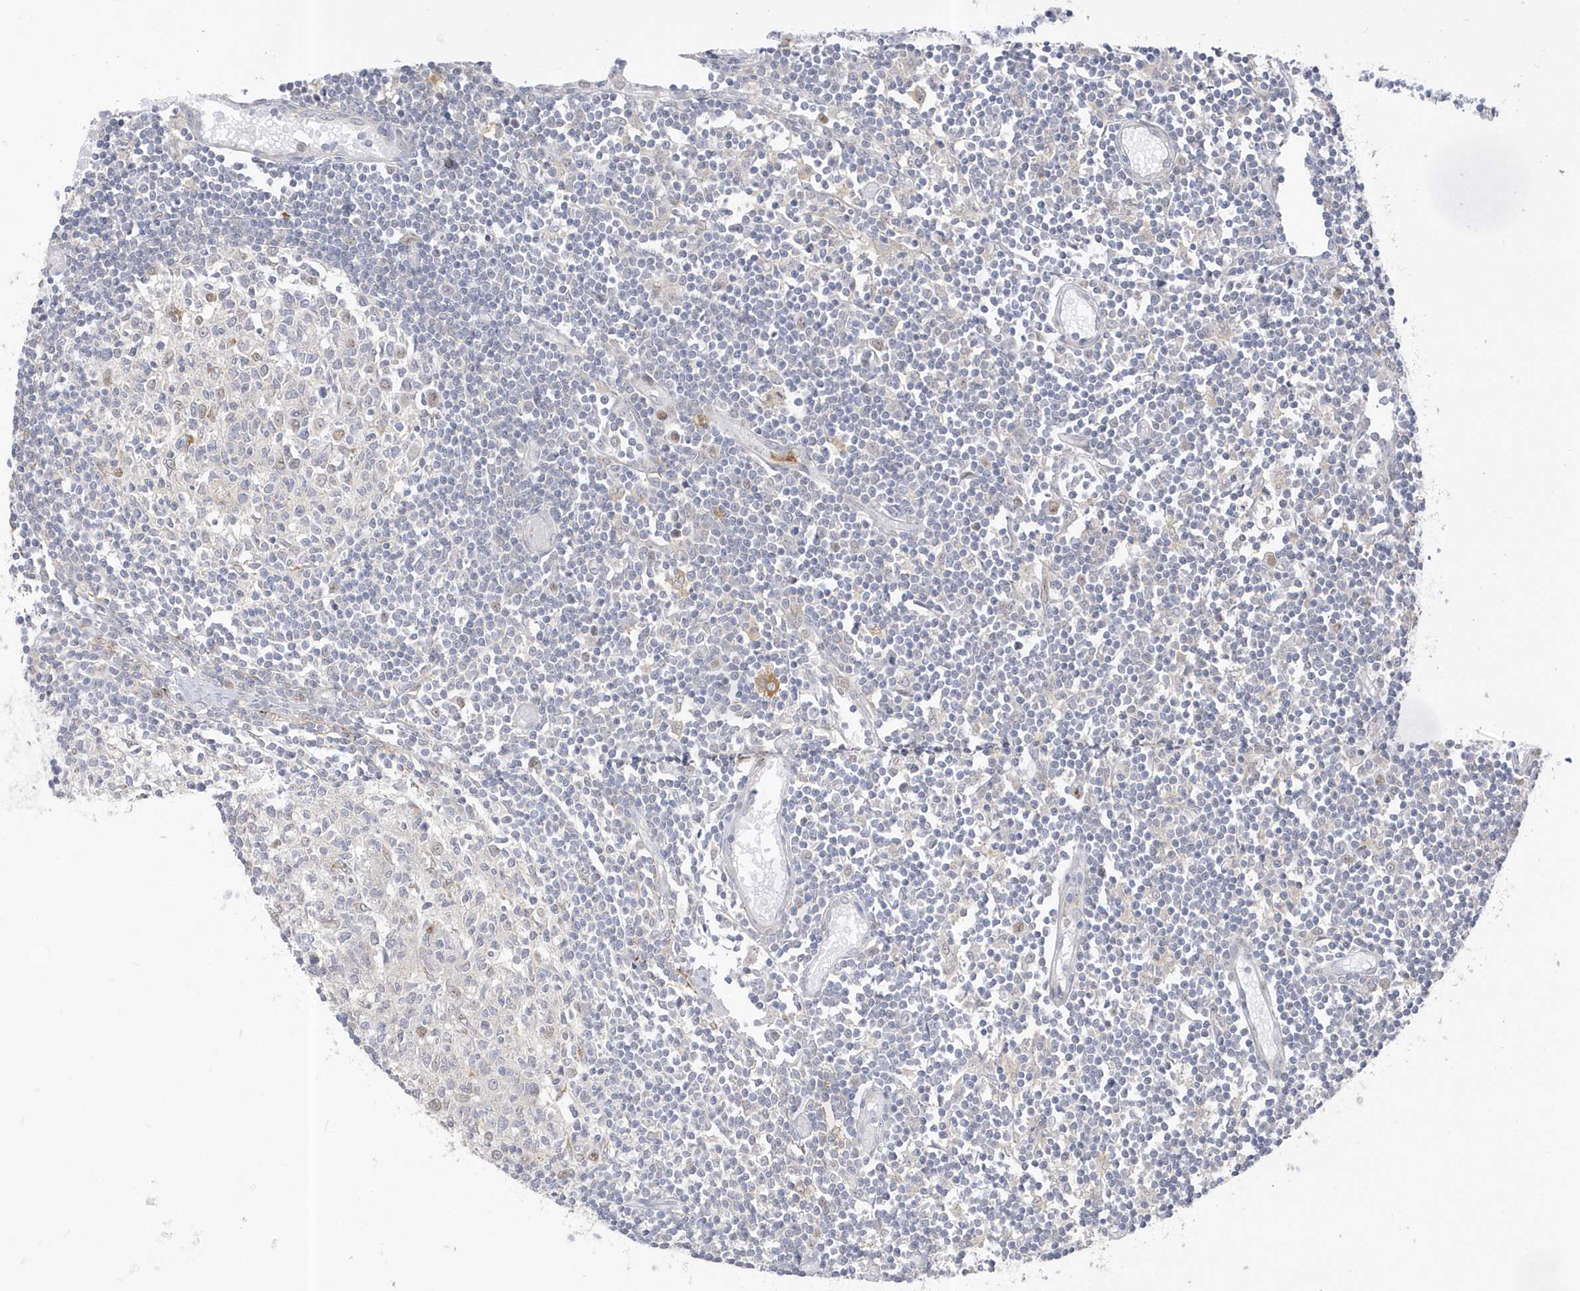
{"staining": {"intensity": "negative", "quantity": "none", "location": "none"}, "tissue": "lymph node", "cell_type": "Germinal center cells", "image_type": "normal", "snomed": [{"axis": "morphology", "description": "Normal tissue, NOS"}, {"axis": "topography", "description": "Lymph node"}], "caption": "Normal lymph node was stained to show a protein in brown. There is no significant staining in germinal center cells.", "gene": "NAF1", "patient": {"sex": "female", "age": 11}}